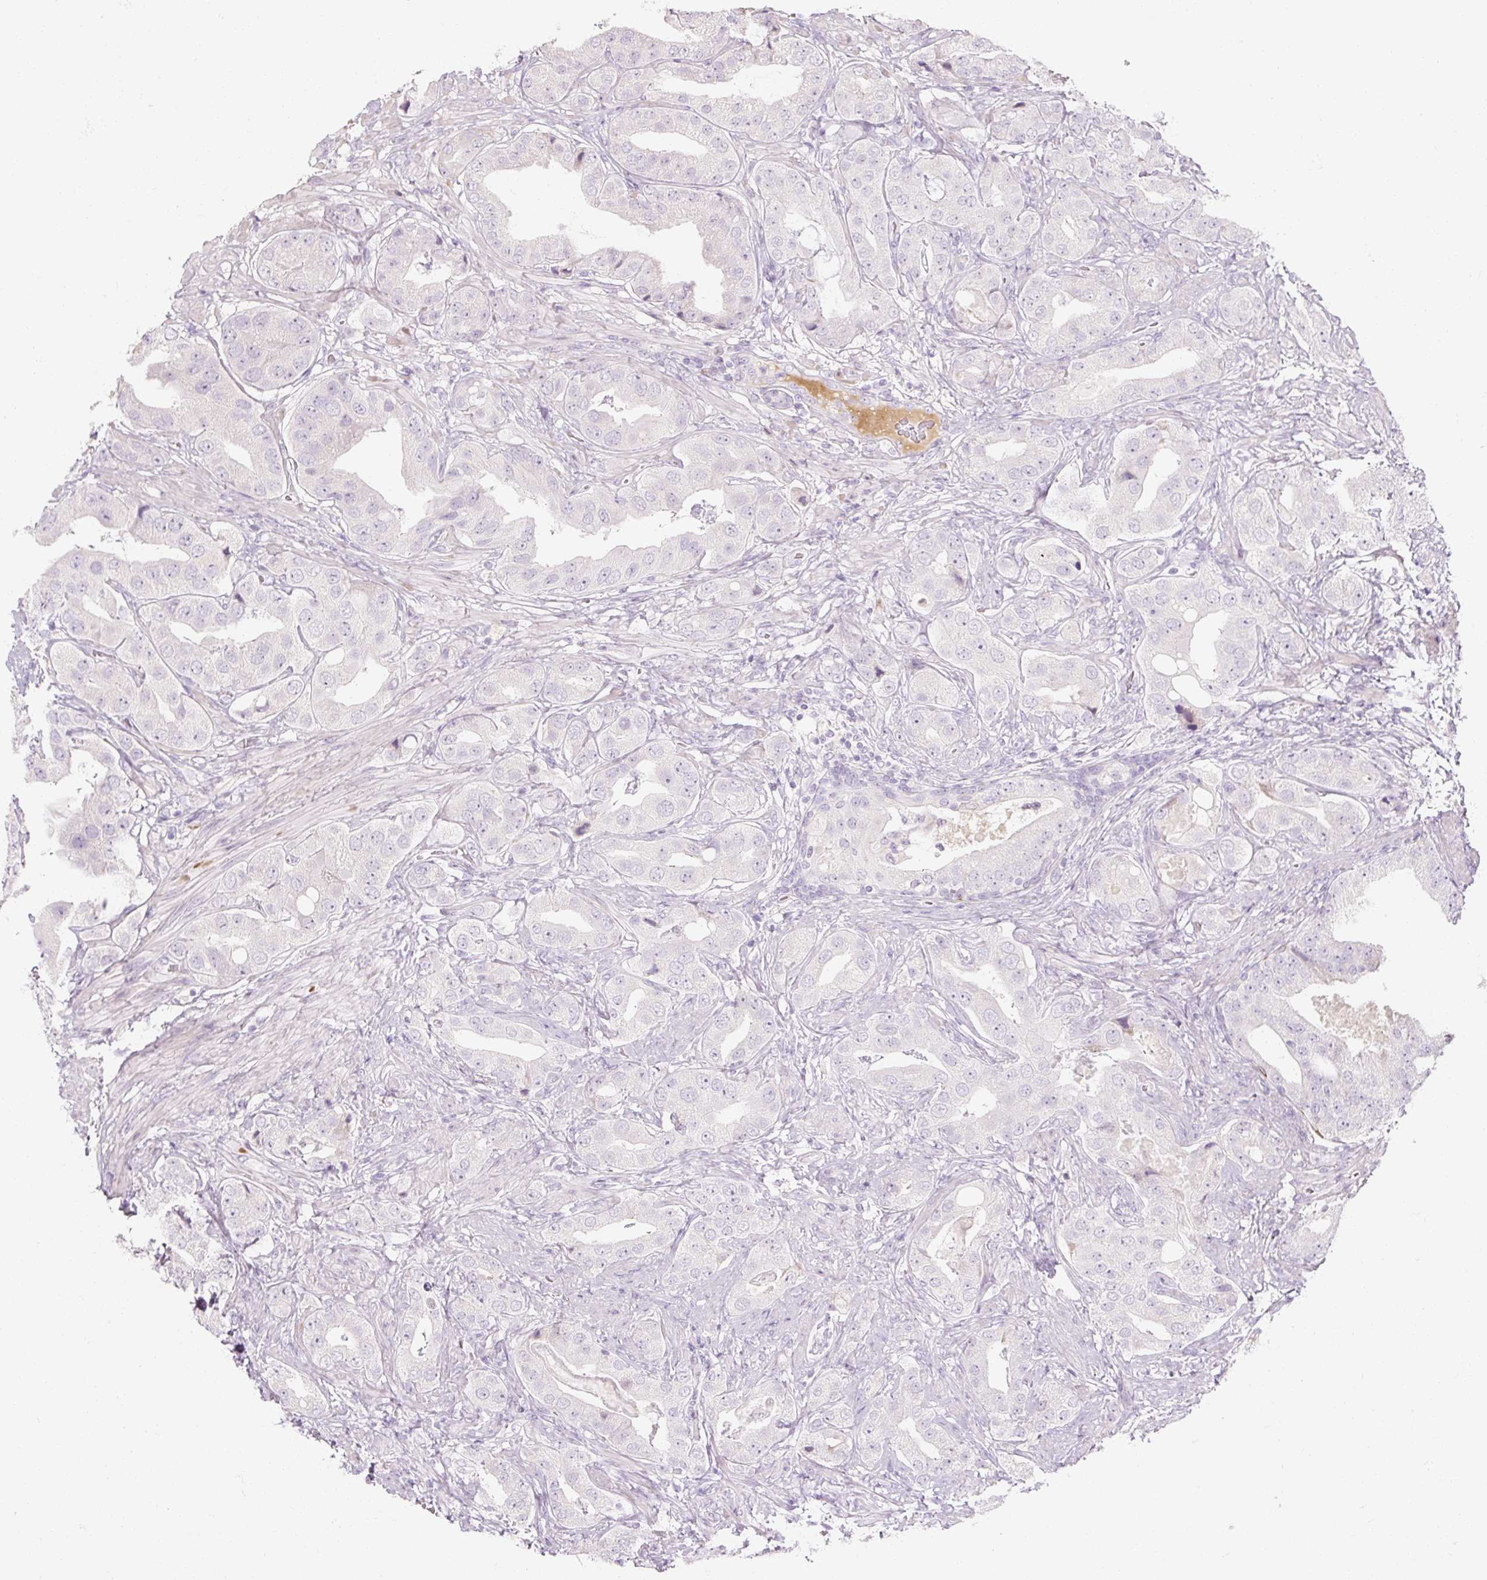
{"staining": {"intensity": "negative", "quantity": "none", "location": "none"}, "tissue": "prostate cancer", "cell_type": "Tumor cells", "image_type": "cancer", "snomed": [{"axis": "morphology", "description": "Adenocarcinoma, High grade"}, {"axis": "topography", "description": "Prostate"}], "caption": "Tumor cells are negative for brown protein staining in prostate cancer. (DAB (3,3'-diaminobenzidine) immunohistochemistry (IHC) visualized using brightfield microscopy, high magnification).", "gene": "NFE2L3", "patient": {"sex": "male", "age": 63}}